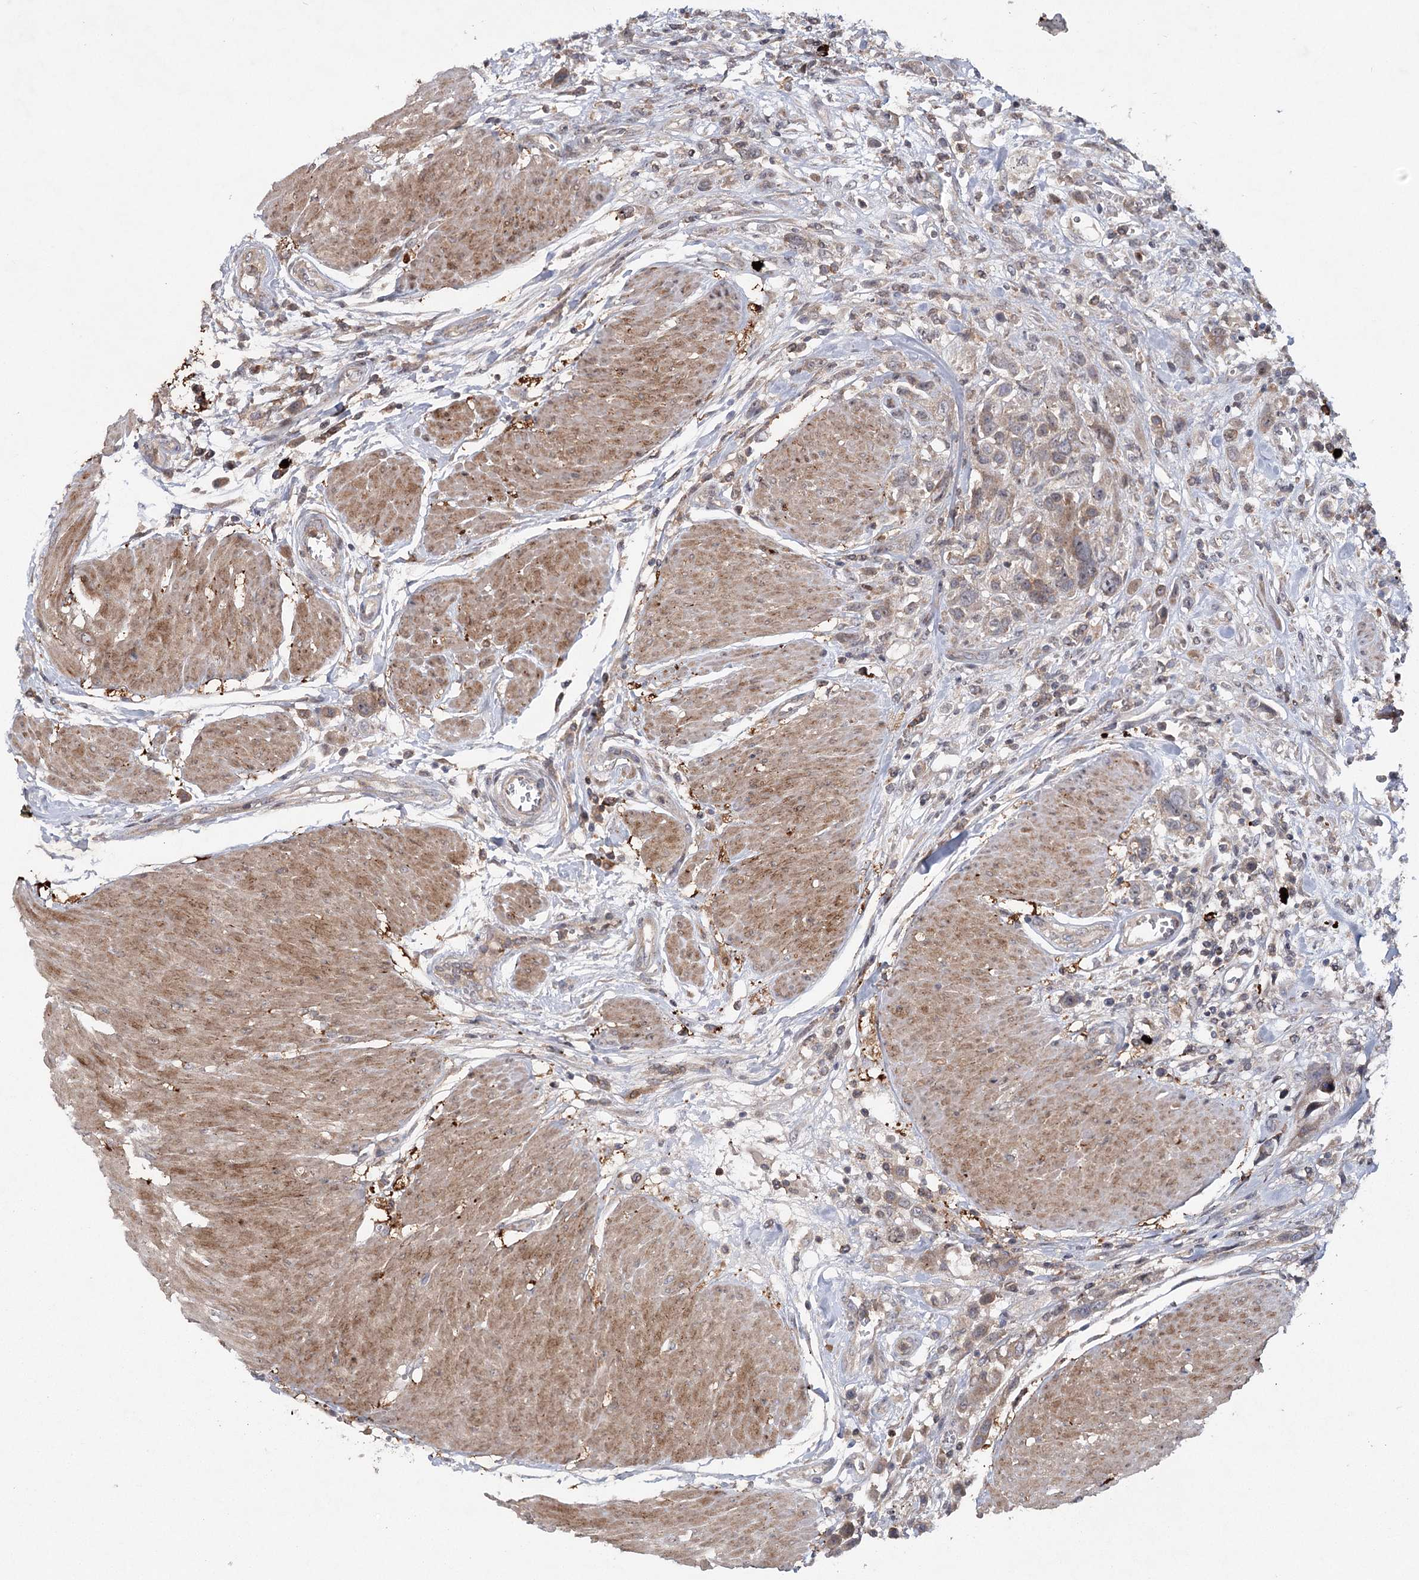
{"staining": {"intensity": "weak", "quantity": ">75%", "location": "cytoplasmic/membranous"}, "tissue": "urothelial cancer", "cell_type": "Tumor cells", "image_type": "cancer", "snomed": [{"axis": "morphology", "description": "Urothelial carcinoma, High grade"}, {"axis": "topography", "description": "Urinary bladder"}], "caption": "Protein expression by immunohistochemistry exhibits weak cytoplasmic/membranous expression in about >75% of tumor cells in urothelial cancer.", "gene": "MAP3K13", "patient": {"sex": "male", "age": 50}}